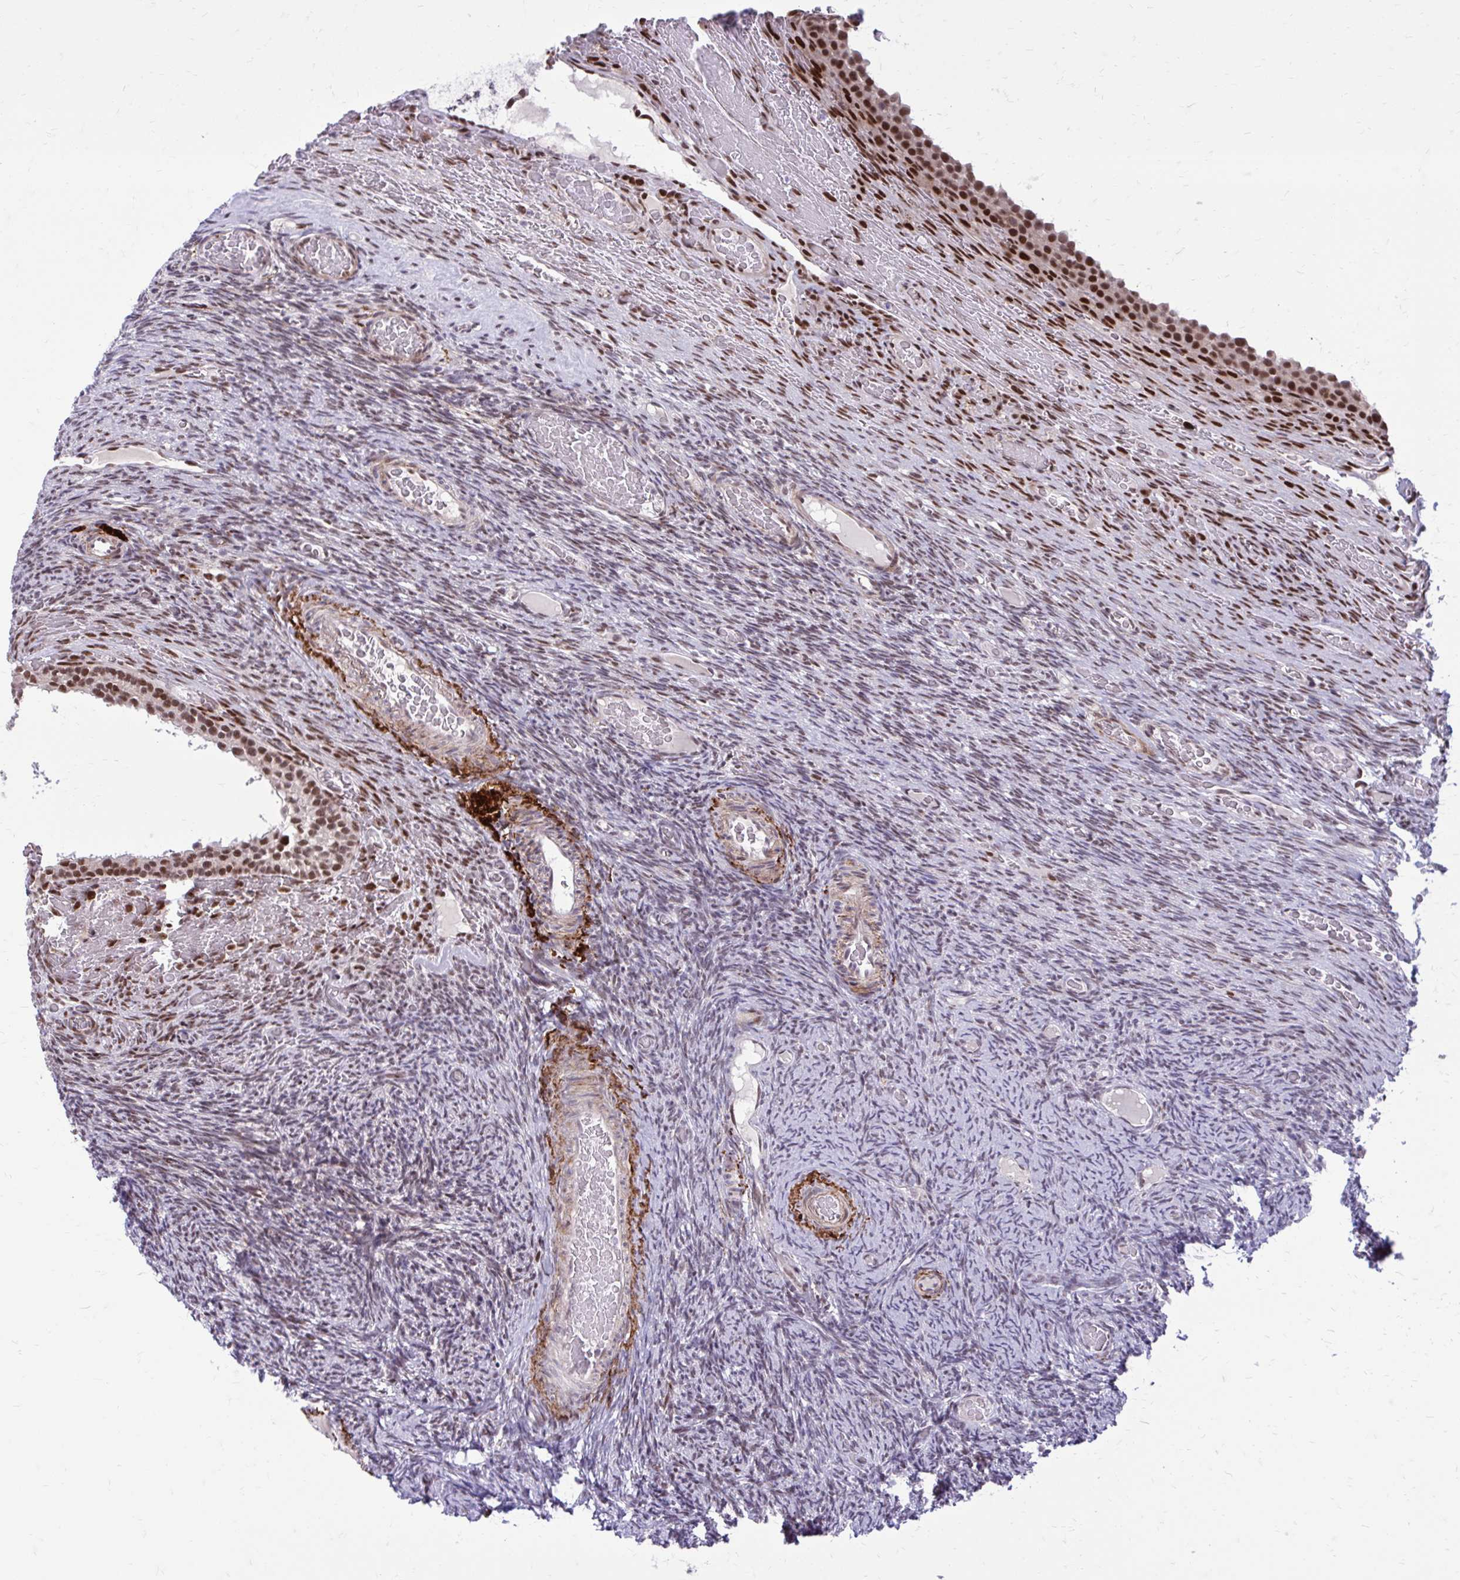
{"staining": {"intensity": "weak", "quantity": "25%-75%", "location": "nuclear"}, "tissue": "ovary", "cell_type": "Ovarian stroma cells", "image_type": "normal", "snomed": [{"axis": "morphology", "description": "Normal tissue, NOS"}, {"axis": "topography", "description": "Ovary"}], "caption": "A photomicrograph showing weak nuclear positivity in approximately 25%-75% of ovarian stroma cells in benign ovary, as visualized by brown immunohistochemical staining.", "gene": "PSME4", "patient": {"sex": "female", "age": 34}}